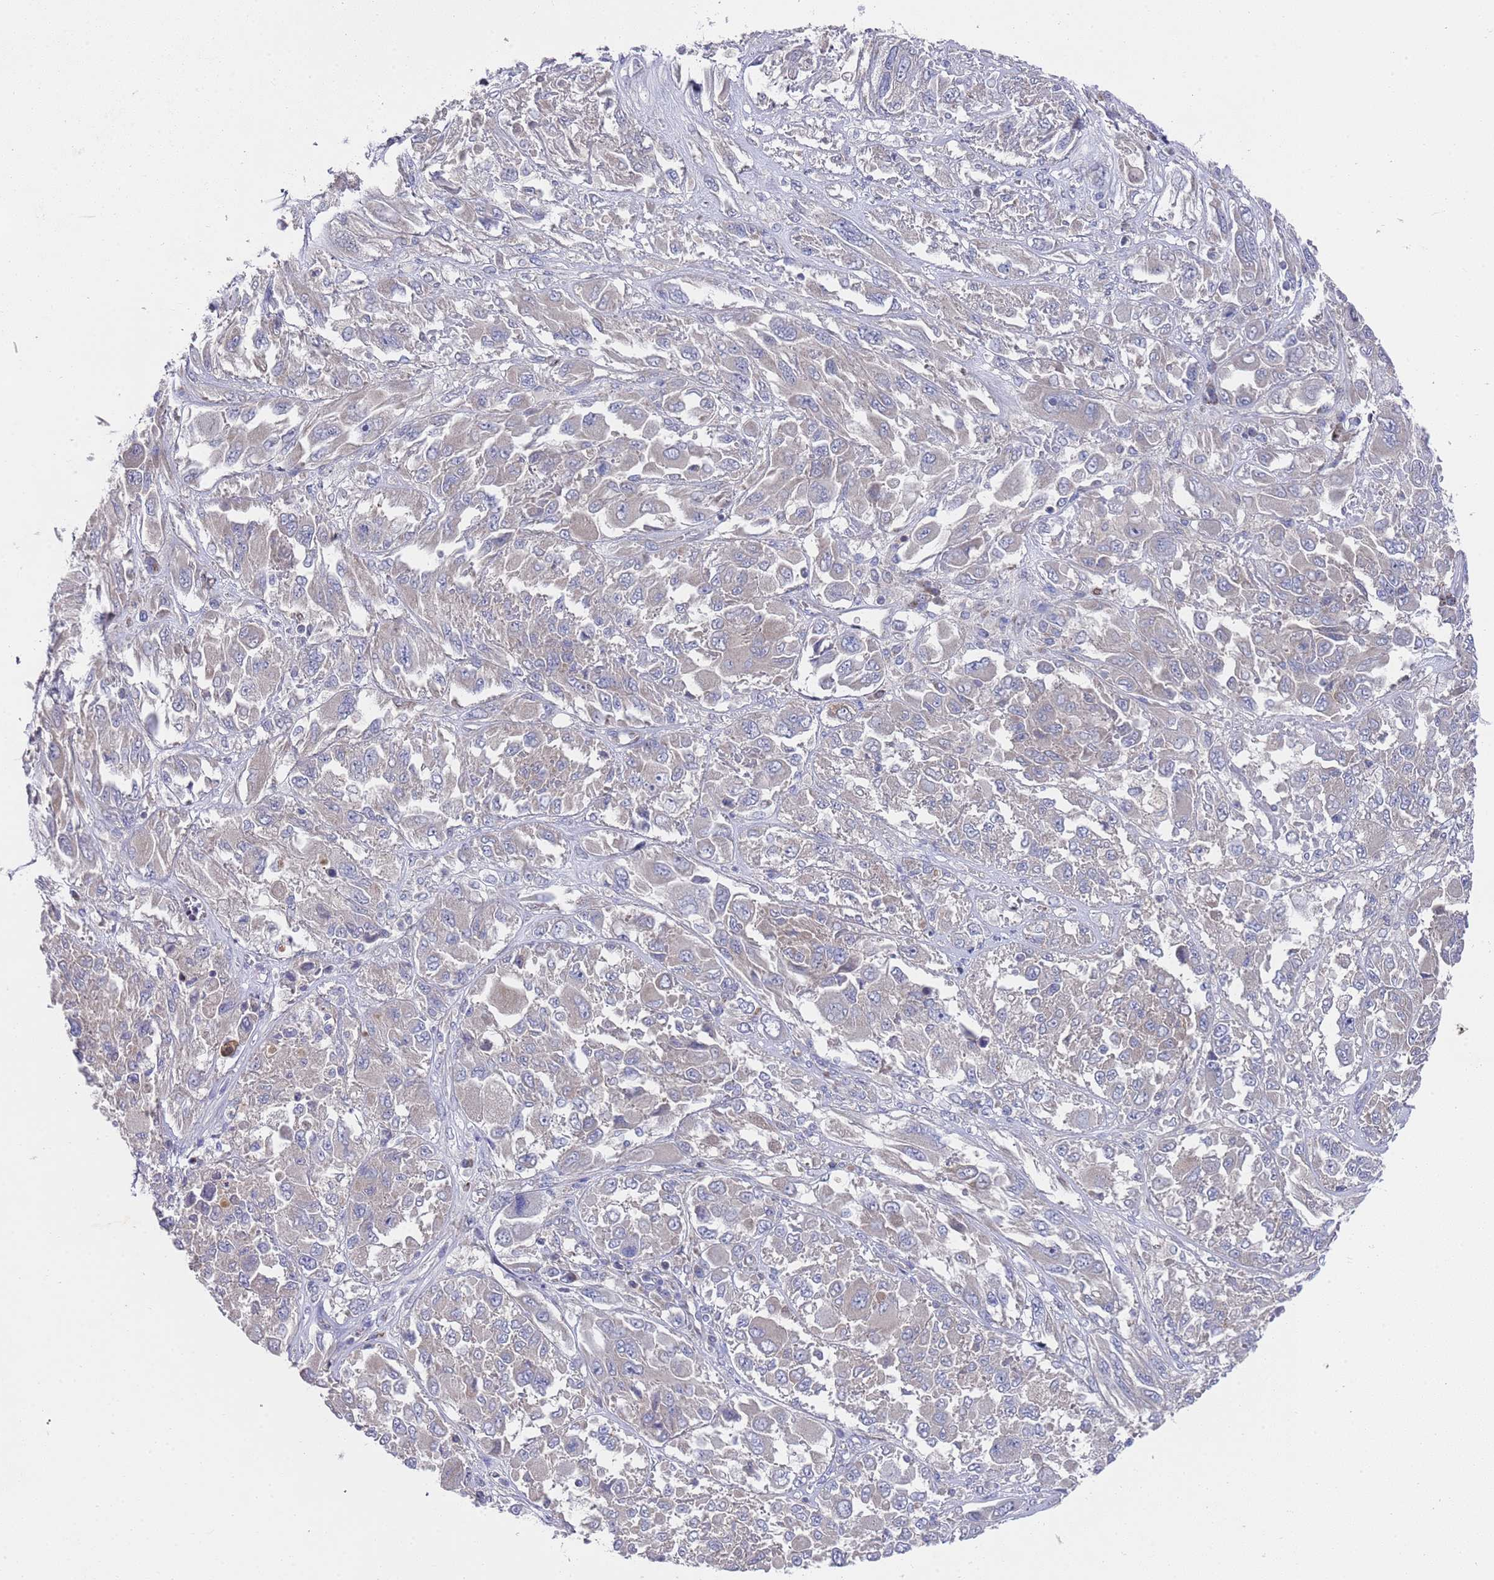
{"staining": {"intensity": "negative", "quantity": "none", "location": "none"}, "tissue": "melanoma", "cell_type": "Tumor cells", "image_type": "cancer", "snomed": [{"axis": "morphology", "description": "Malignant melanoma, NOS"}, {"axis": "topography", "description": "Skin"}], "caption": "Melanoma was stained to show a protein in brown. There is no significant expression in tumor cells.", "gene": "NPEPPS", "patient": {"sex": "female", "age": 91}}